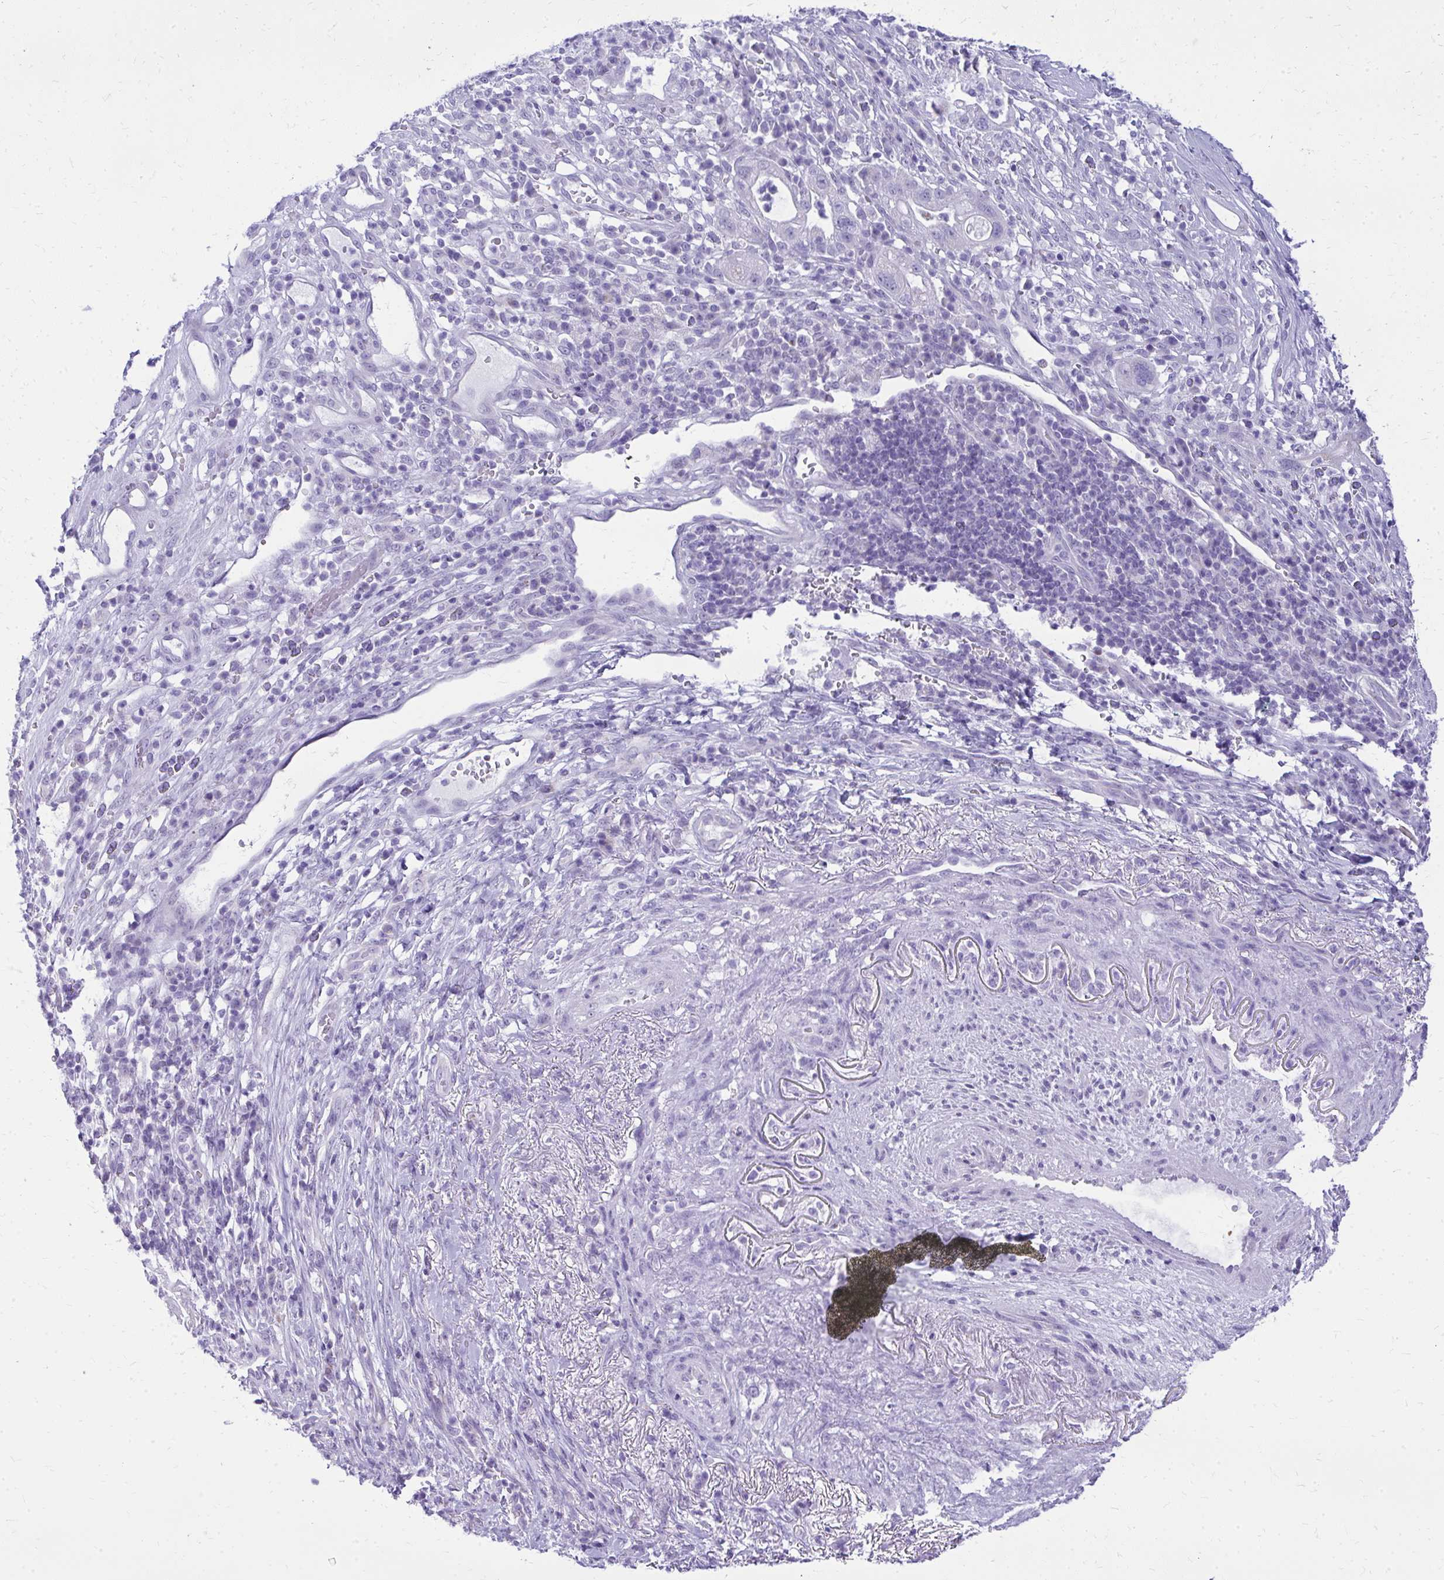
{"staining": {"intensity": "negative", "quantity": "none", "location": "none"}, "tissue": "pancreatic cancer", "cell_type": "Tumor cells", "image_type": "cancer", "snomed": [{"axis": "morphology", "description": "Adenocarcinoma, NOS"}, {"axis": "topography", "description": "Pancreas"}], "caption": "Pancreatic cancer stained for a protein using immunohistochemistry (IHC) demonstrates no positivity tumor cells.", "gene": "RALYL", "patient": {"sex": "male", "age": 44}}